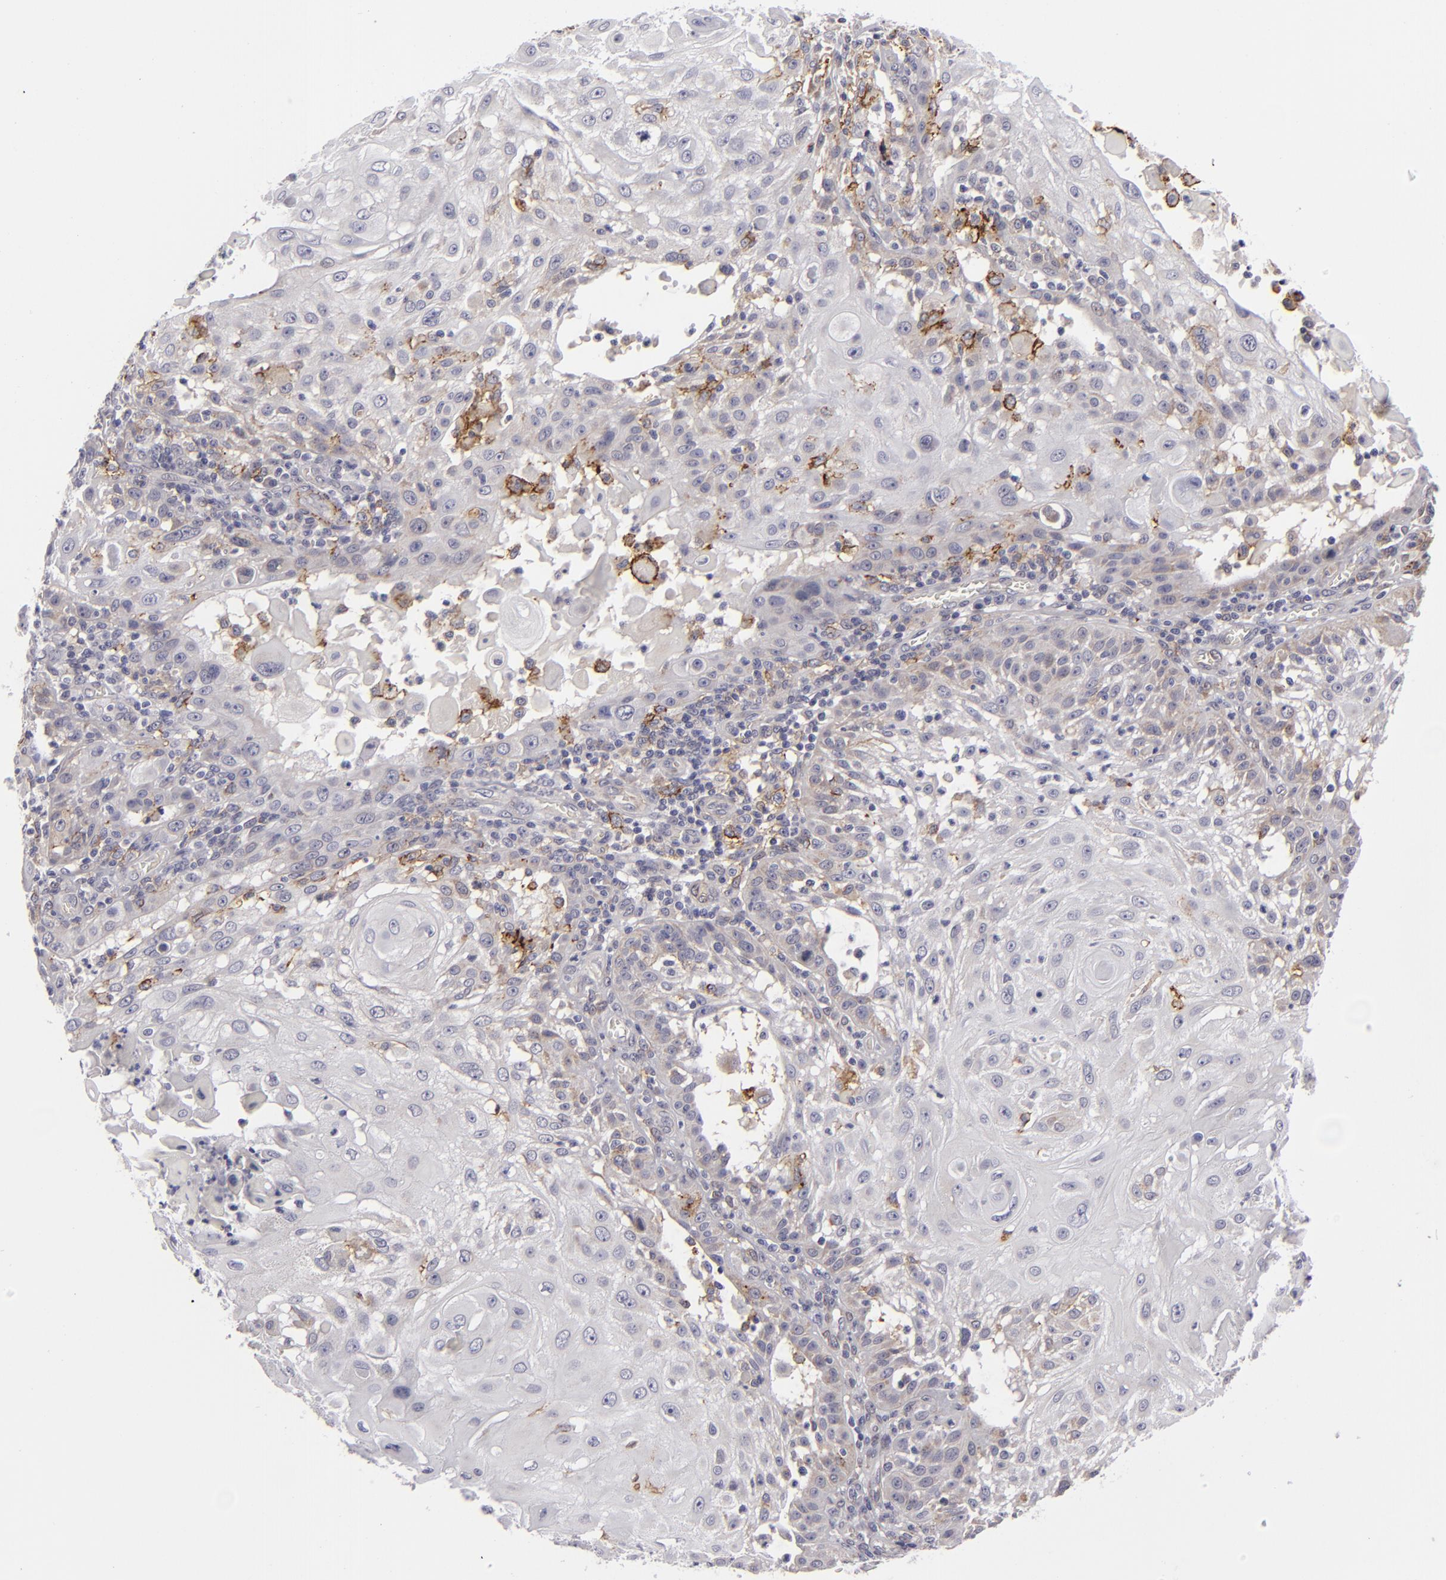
{"staining": {"intensity": "strong", "quantity": "<25%", "location": "cytoplasmic/membranous"}, "tissue": "skin cancer", "cell_type": "Tumor cells", "image_type": "cancer", "snomed": [{"axis": "morphology", "description": "Squamous cell carcinoma, NOS"}, {"axis": "topography", "description": "Skin"}], "caption": "Squamous cell carcinoma (skin) tissue displays strong cytoplasmic/membranous staining in approximately <25% of tumor cells, visualized by immunohistochemistry.", "gene": "ALCAM", "patient": {"sex": "female", "age": 89}}